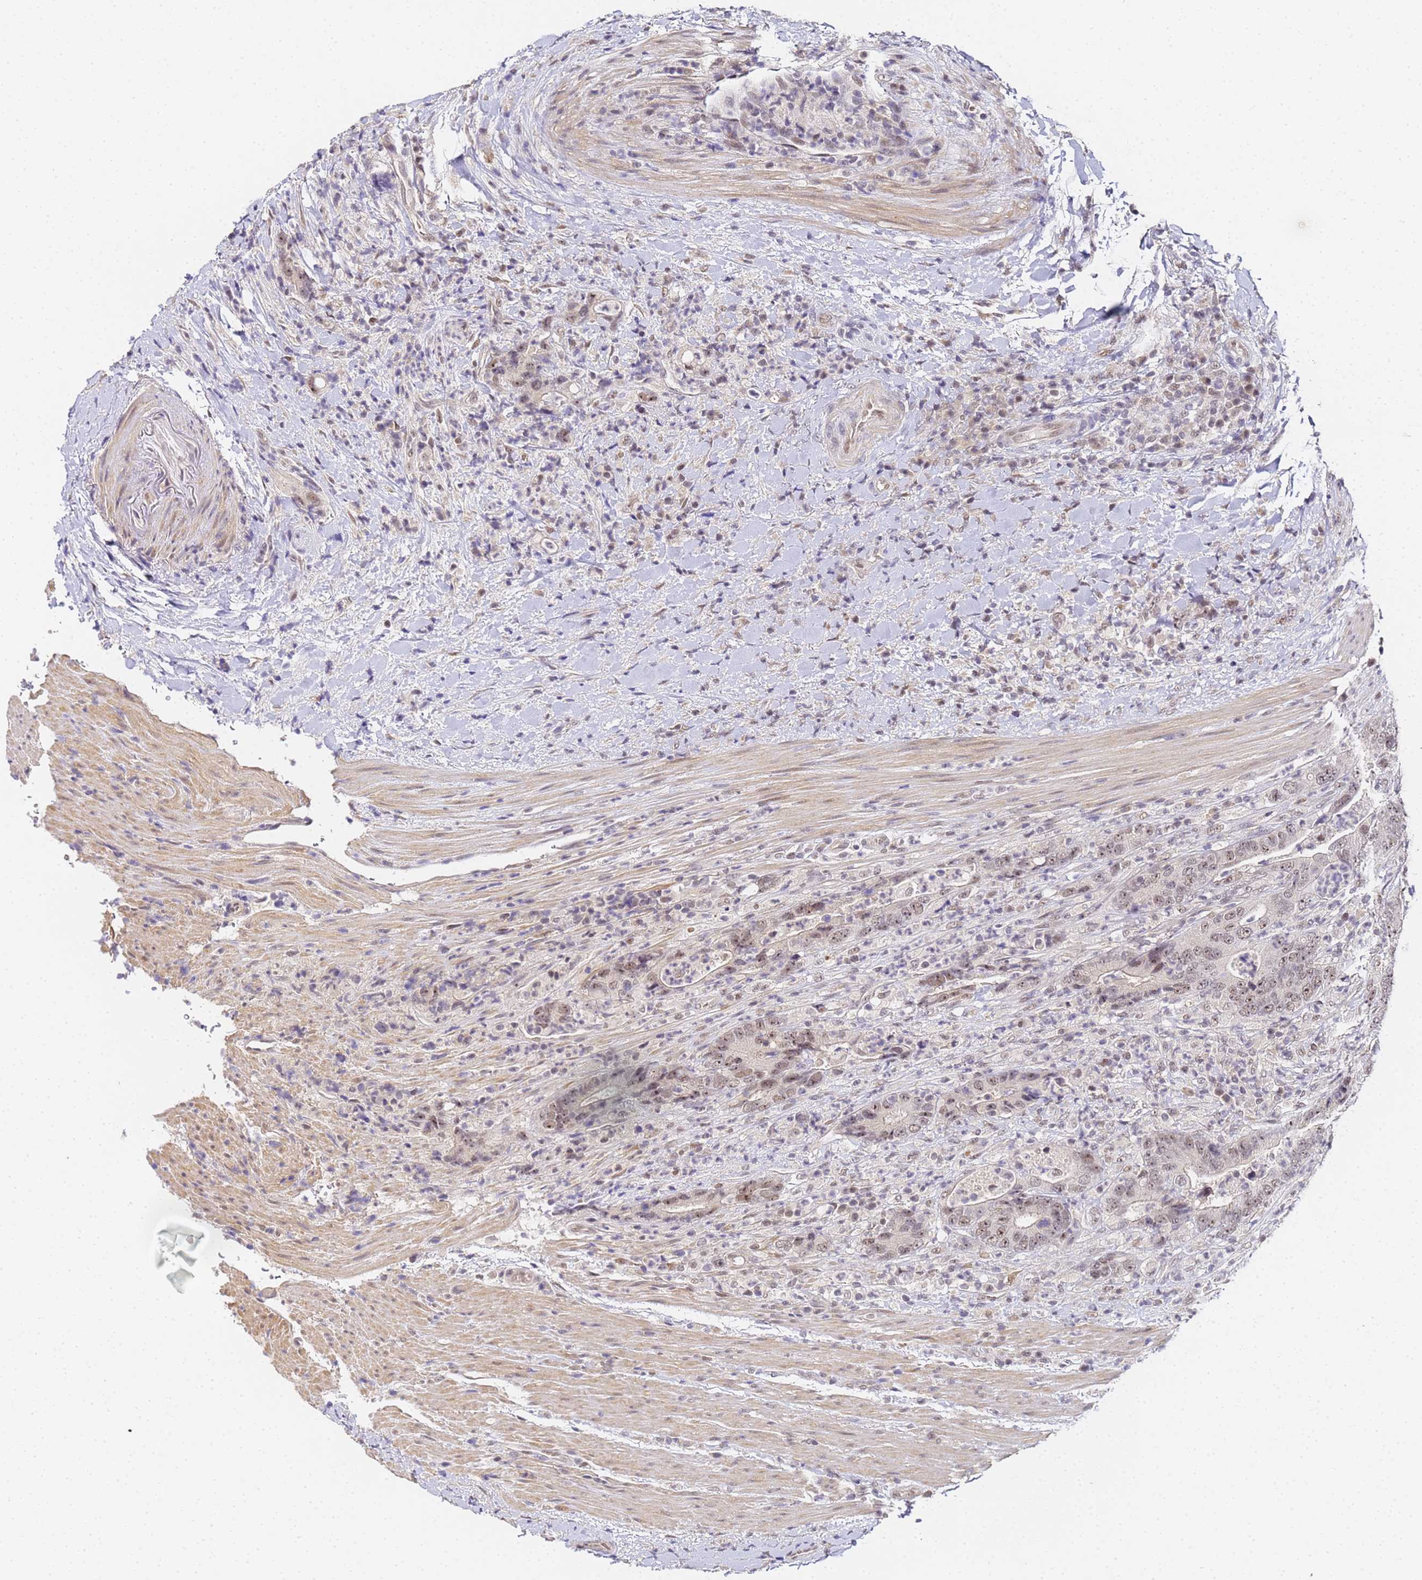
{"staining": {"intensity": "weak", "quantity": ">75%", "location": "nuclear"}, "tissue": "colorectal cancer", "cell_type": "Tumor cells", "image_type": "cancer", "snomed": [{"axis": "morphology", "description": "Adenocarcinoma, NOS"}, {"axis": "topography", "description": "Colon"}], "caption": "Weak nuclear staining for a protein is seen in about >75% of tumor cells of colorectal adenocarcinoma using immunohistochemistry (IHC).", "gene": "LSM3", "patient": {"sex": "female", "age": 75}}